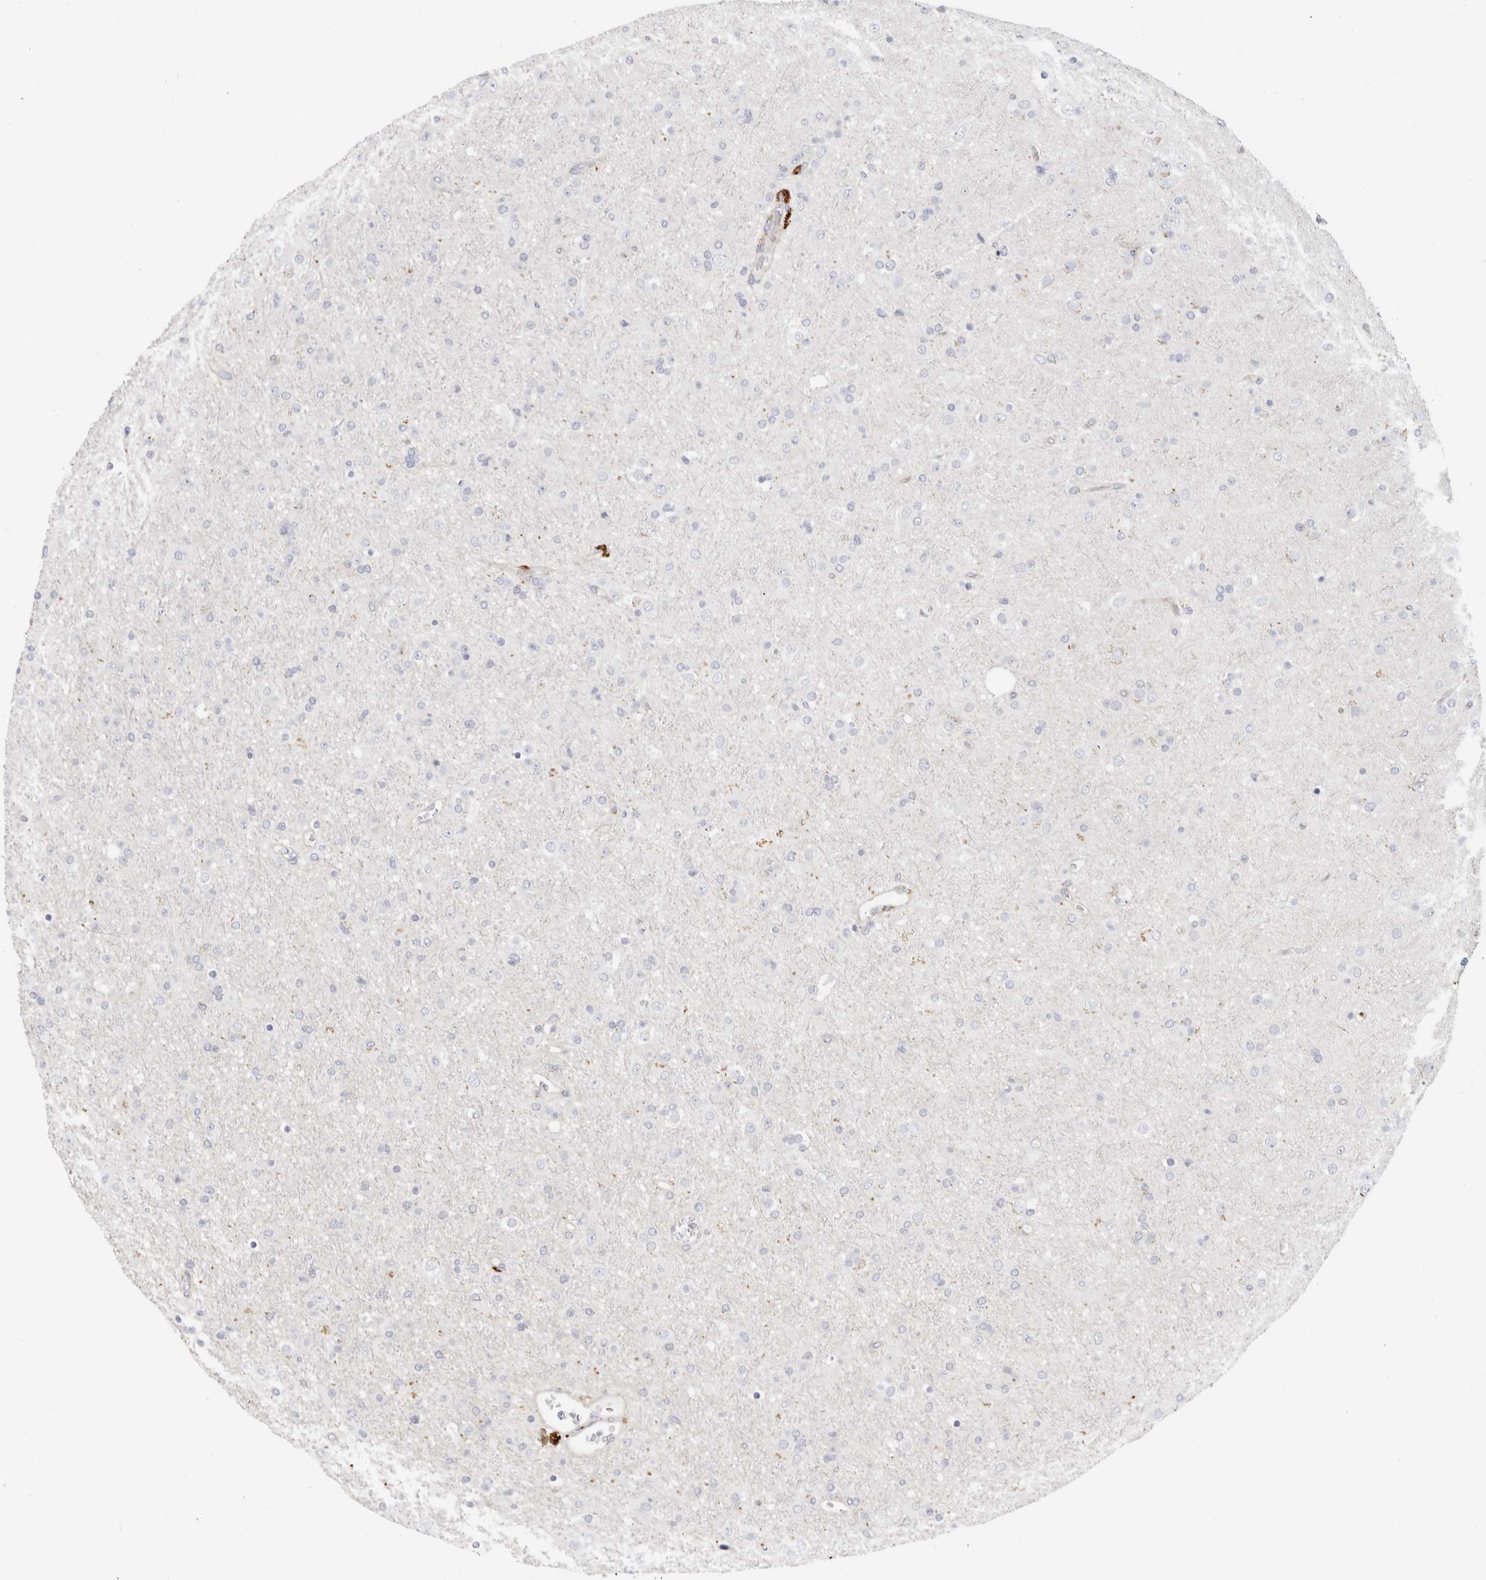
{"staining": {"intensity": "negative", "quantity": "none", "location": "none"}, "tissue": "glioma", "cell_type": "Tumor cells", "image_type": "cancer", "snomed": [{"axis": "morphology", "description": "Glioma, malignant, Low grade"}, {"axis": "topography", "description": "Brain"}], "caption": "This histopathology image is of malignant glioma (low-grade) stained with immunohistochemistry (IHC) to label a protein in brown with the nuclei are counter-stained blue. There is no expression in tumor cells. (Brightfield microscopy of DAB IHC at high magnification).", "gene": "AFP", "patient": {"sex": "male", "age": 65}}